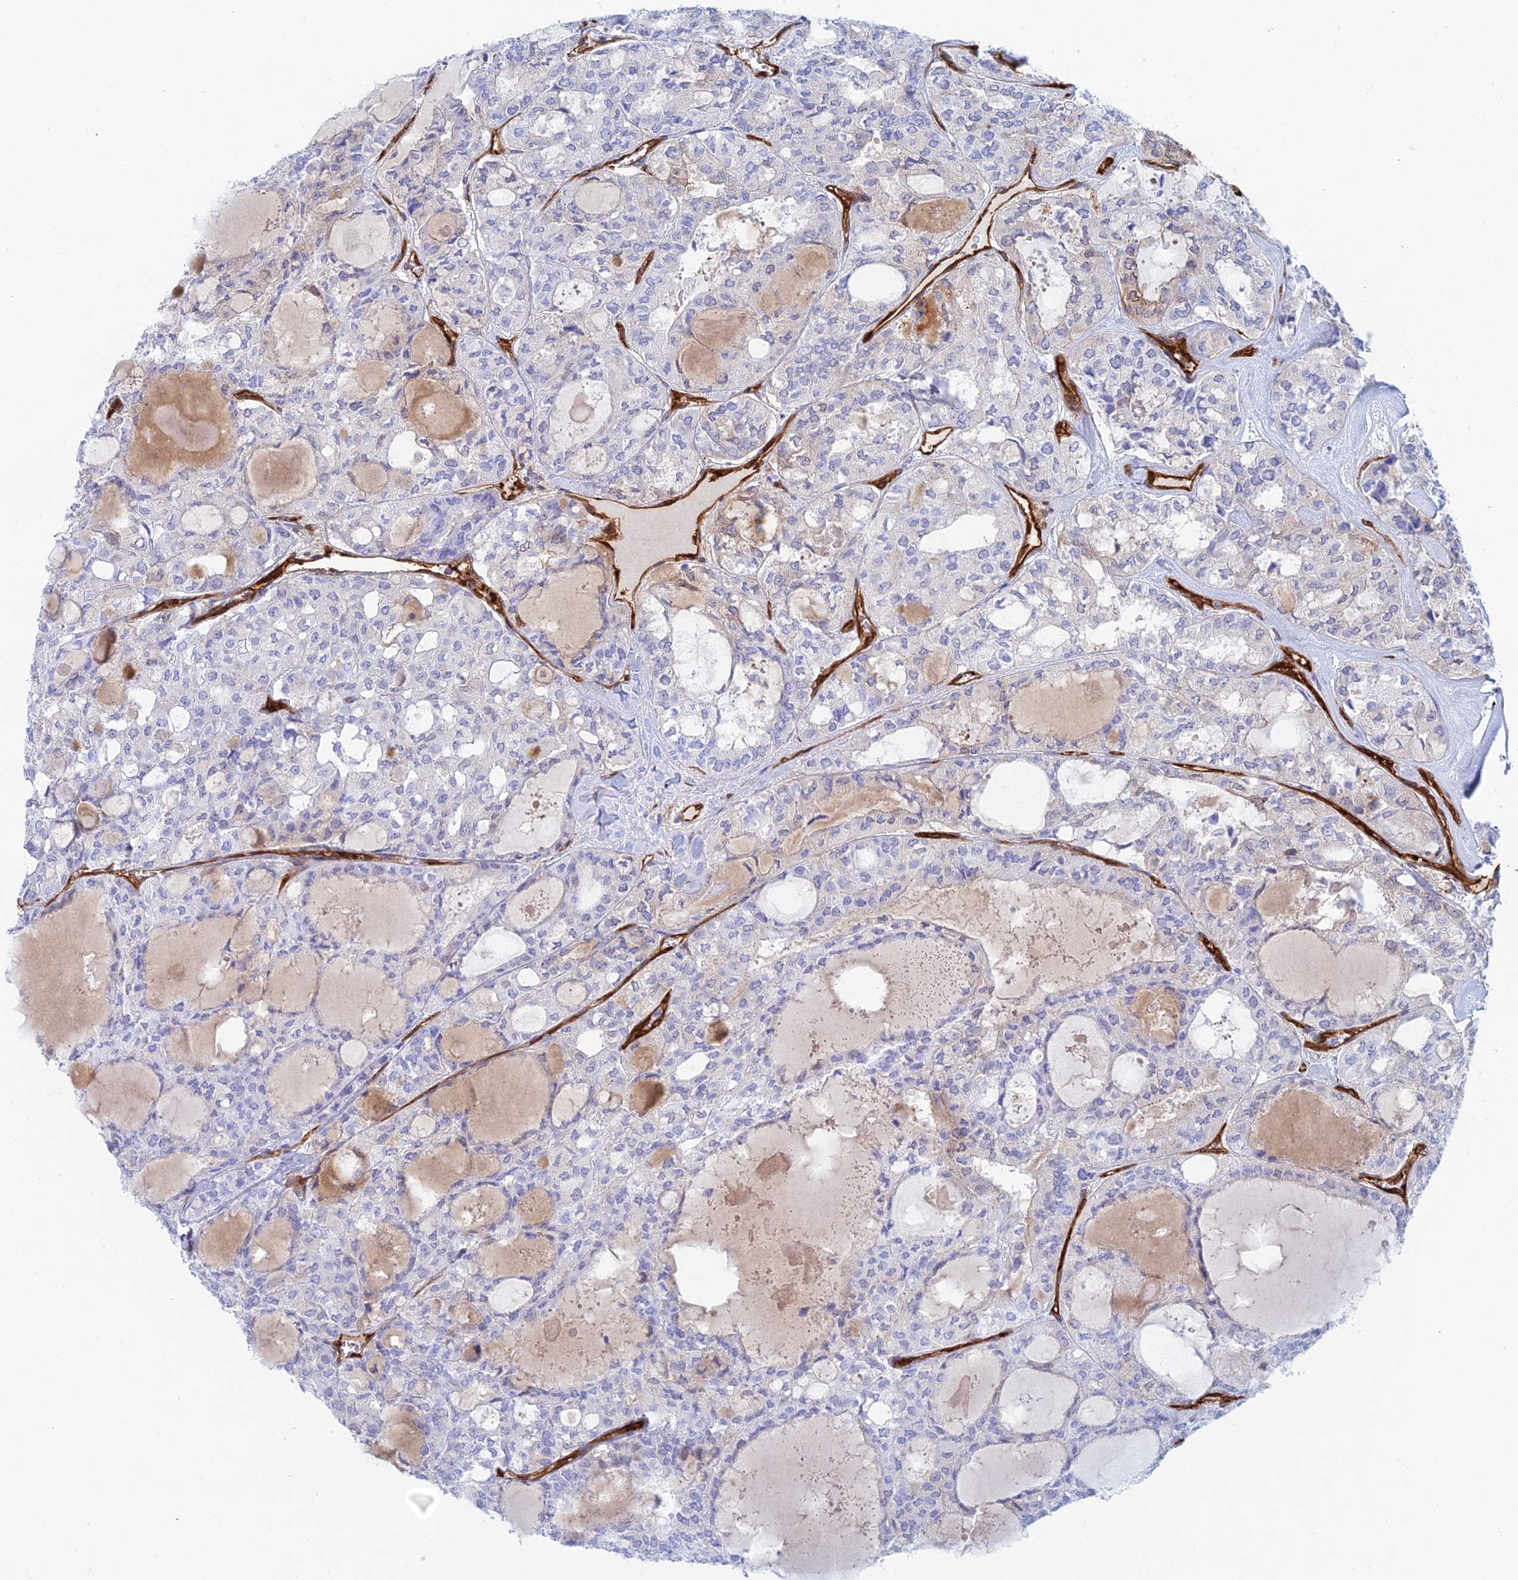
{"staining": {"intensity": "weak", "quantity": "<25%", "location": "cytoplasmic/membranous"}, "tissue": "thyroid cancer", "cell_type": "Tumor cells", "image_type": "cancer", "snomed": [{"axis": "morphology", "description": "Follicular adenoma carcinoma, NOS"}, {"axis": "topography", "description": "Thyroid gland"}], "caption": "Thyroid cancer was stained to show a protein in brown. There is no significant positivity in tumor cells. (DAB (3,3'-diaminobenzidine) immunohistochemistry (IHC) with hematoxylin counter stain).", "gene": "CRIP2", "patient": {"sex": "male", "age": 75}}